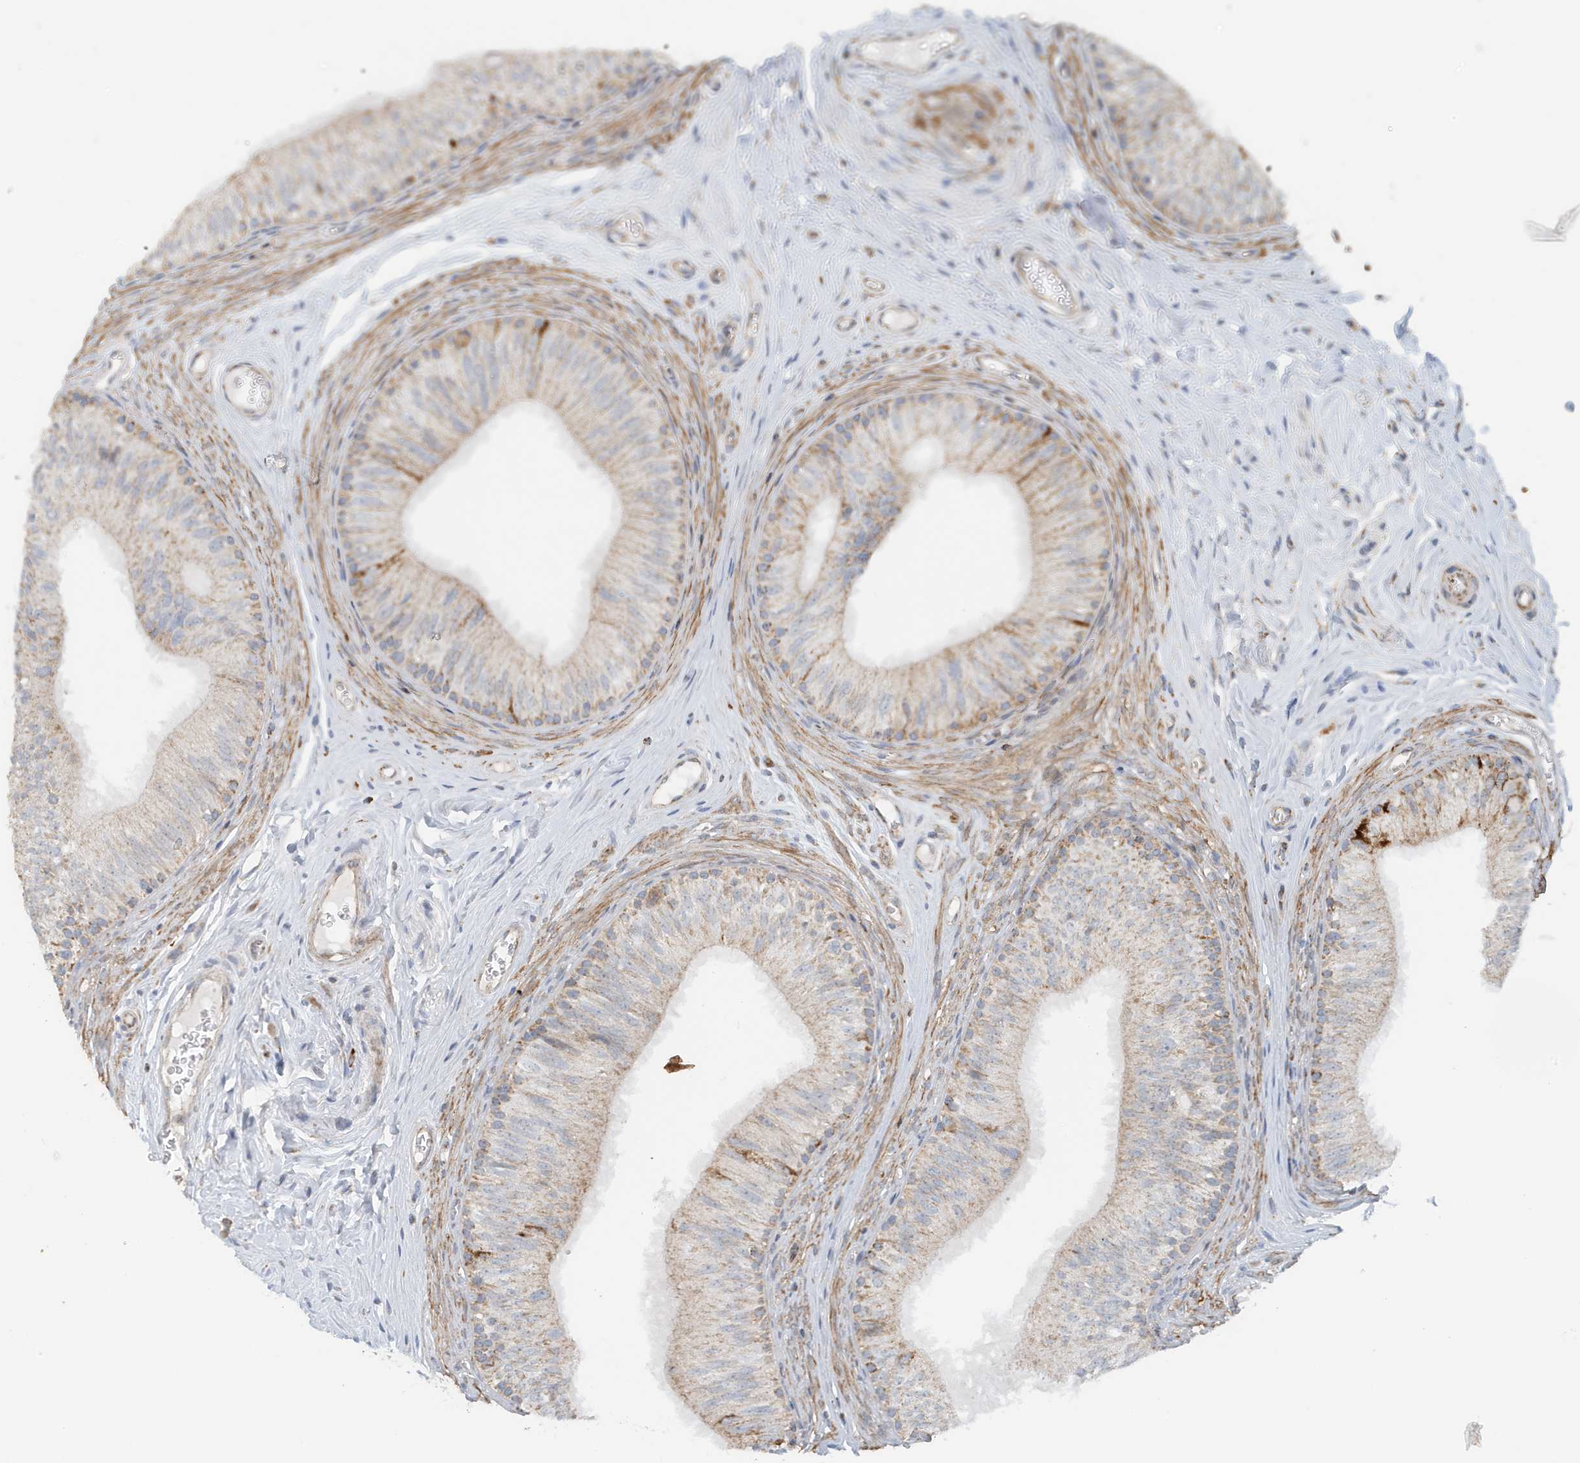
{"staining": {"intensity": "moderate", "quantity": "<25%", "location": "cytoplasmic/membranous"}, "tissue": "epididymis", "cell_type": "Glandular cells", "image_type": "normal", "snomed": [{"axis": "morphology", "description": "Normal tissue, NOS"}, {"axis": "topography", "description": "Epididymis"}], "caption": "High-power microscopy captured an immunohistochemistry image of normal epididymis, revealing moderate cytoplasmic/membranous expression in about <25% of glandular cells.", "gene": "MAN1A1", "patient": {"sex": "male", "age": 46}}